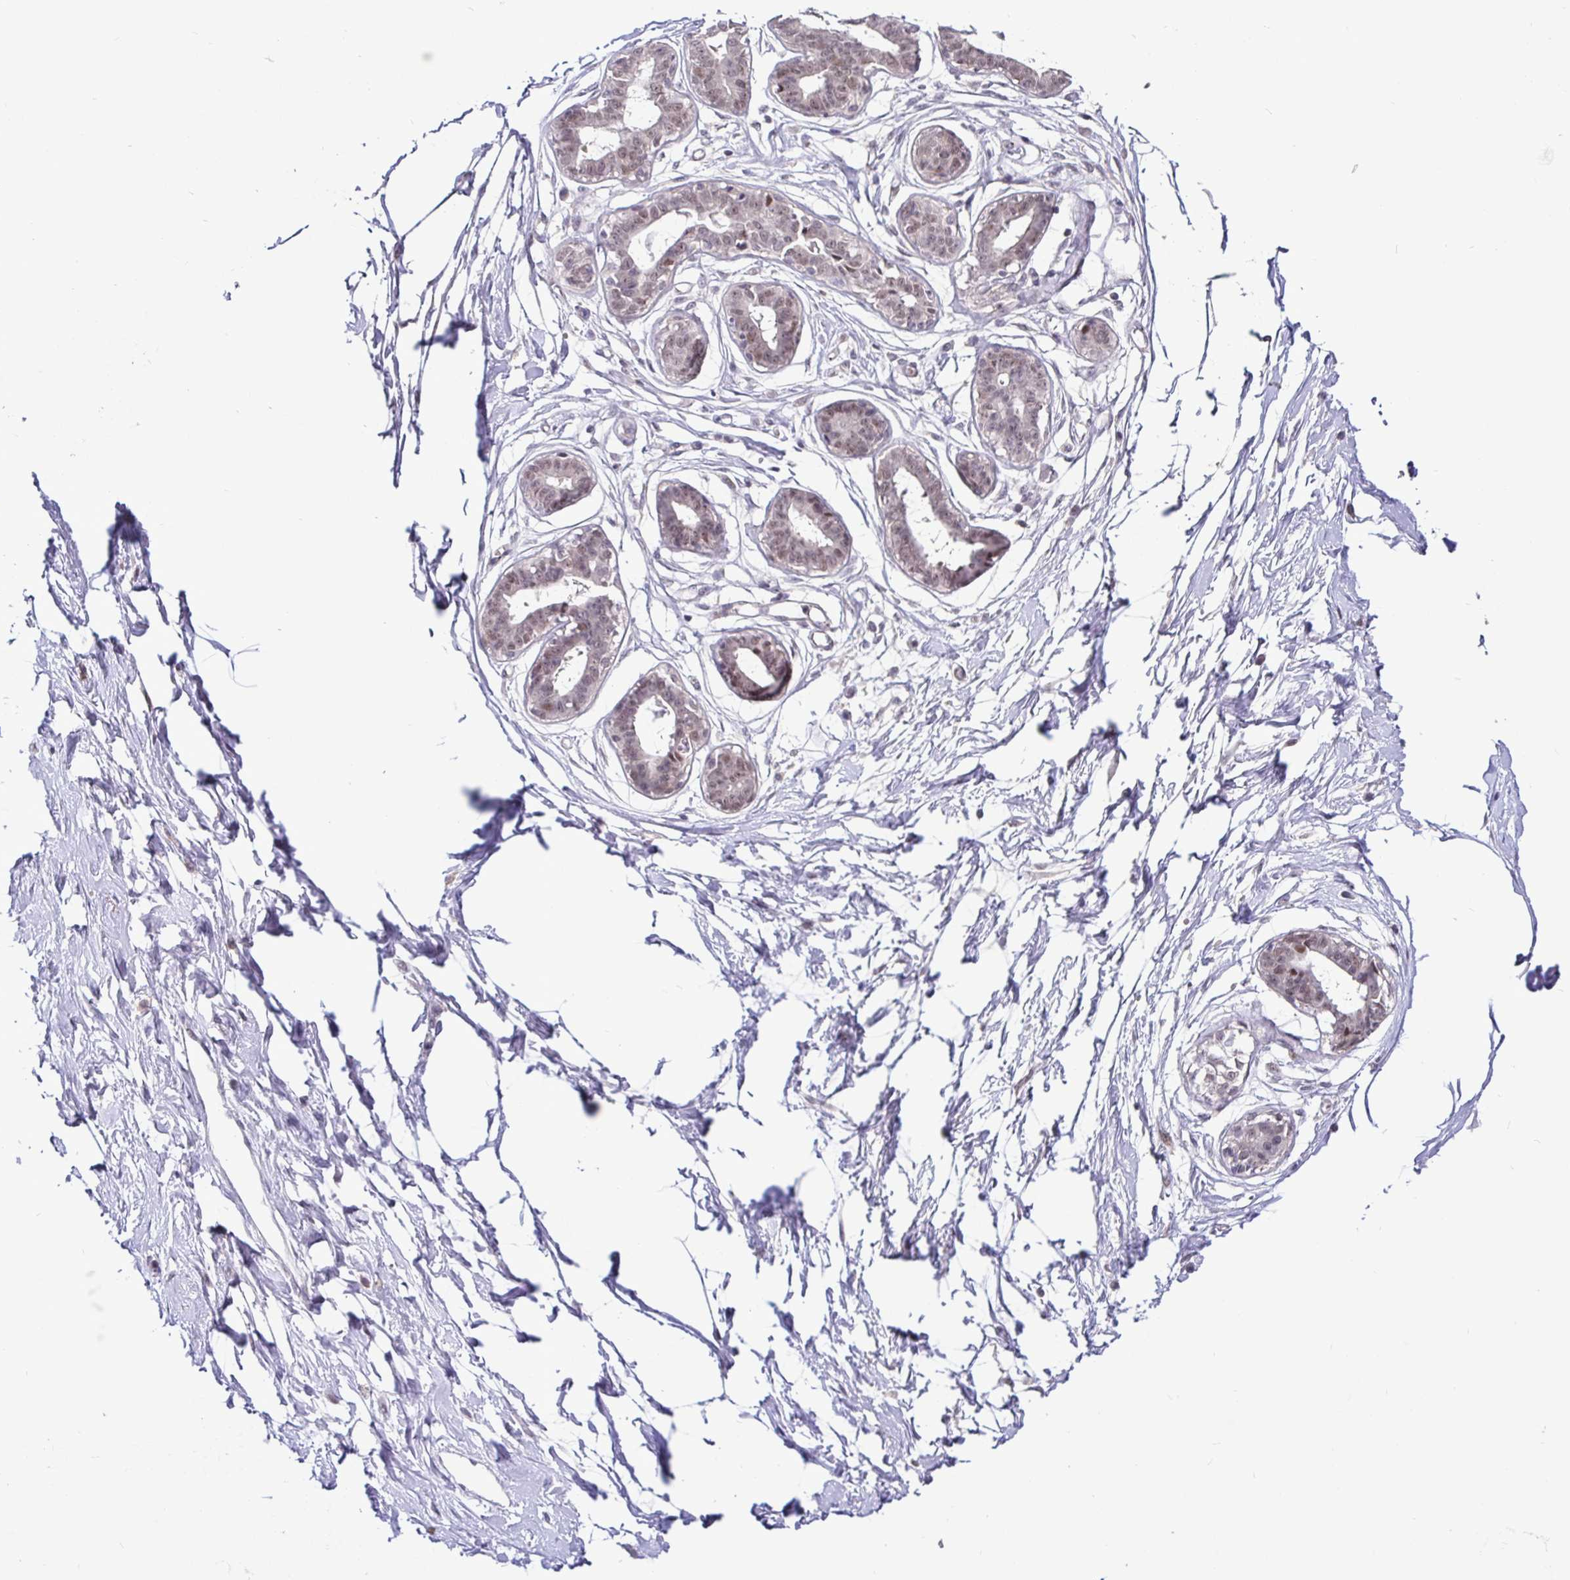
{"staining": {"intensity": "negative", "quantity": "none", "location": "none"}, "tissue": "breast", "cell_type": "Adipocytes", "image_type": "normal", "snomed": [{"axis": "morphology", "description": "Normal tissue, NOS"}, {"axis": "topography", "description": "Breast"}], "caption": "Immunohistochemical staining of unremarkable breast displays no significant positivity in adipocytes. (DAB (3,3'-diaminobenzidine) immunohistochemistry, high magnification).", "gene": "NUP188", "patient": {"sex": "female", "age": 45}}